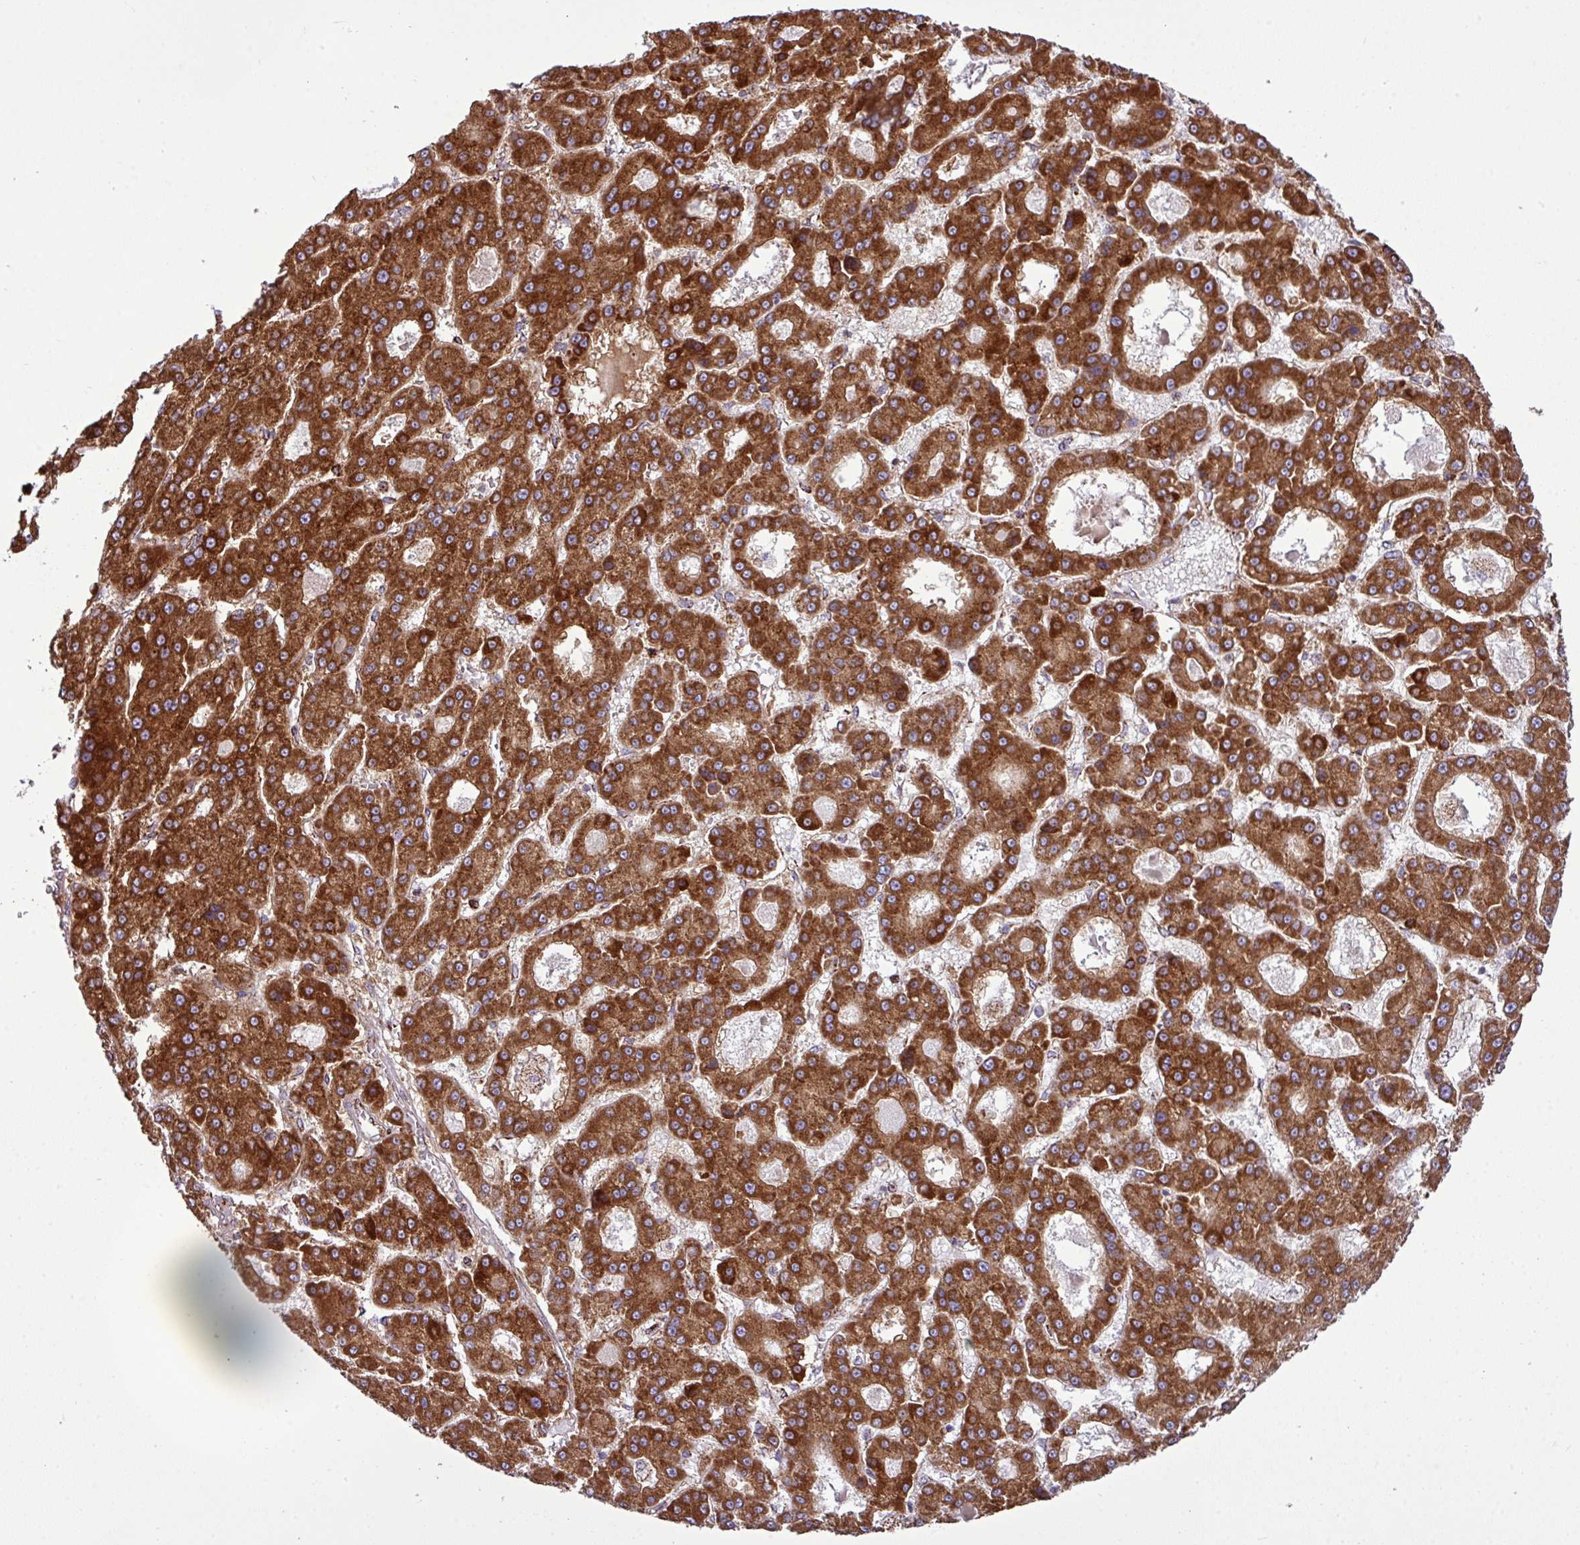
{"staining": {"intensity": "strong", "quantity": ">75%", "location": "cytoplasmic/membranous"}, "tissue": "liver cancer", "cell_type": "Tumor cells", "image_type": "cancer", "snomed": [{"axis": "morphology", "description": "Carcinoma, Hepatocellular, NOS"}, {"axis": "topography", "description": "Liver"}], "caption": "Immunohistochemical staining of human hepatocellular carcinoma (liver) exhibits high levels of strong cytoplasmic/membranous protein staining in about >75% of tumor cells. The staining was performed using DAB (3,3'-diaminobenzidine) to visualize the protein expression in brown, while the nuclei were stained in blue with hematoxylin (Magnification: 20x).", "gene": "ZNF569", "patient": {"sex": "male", "age": 70}}